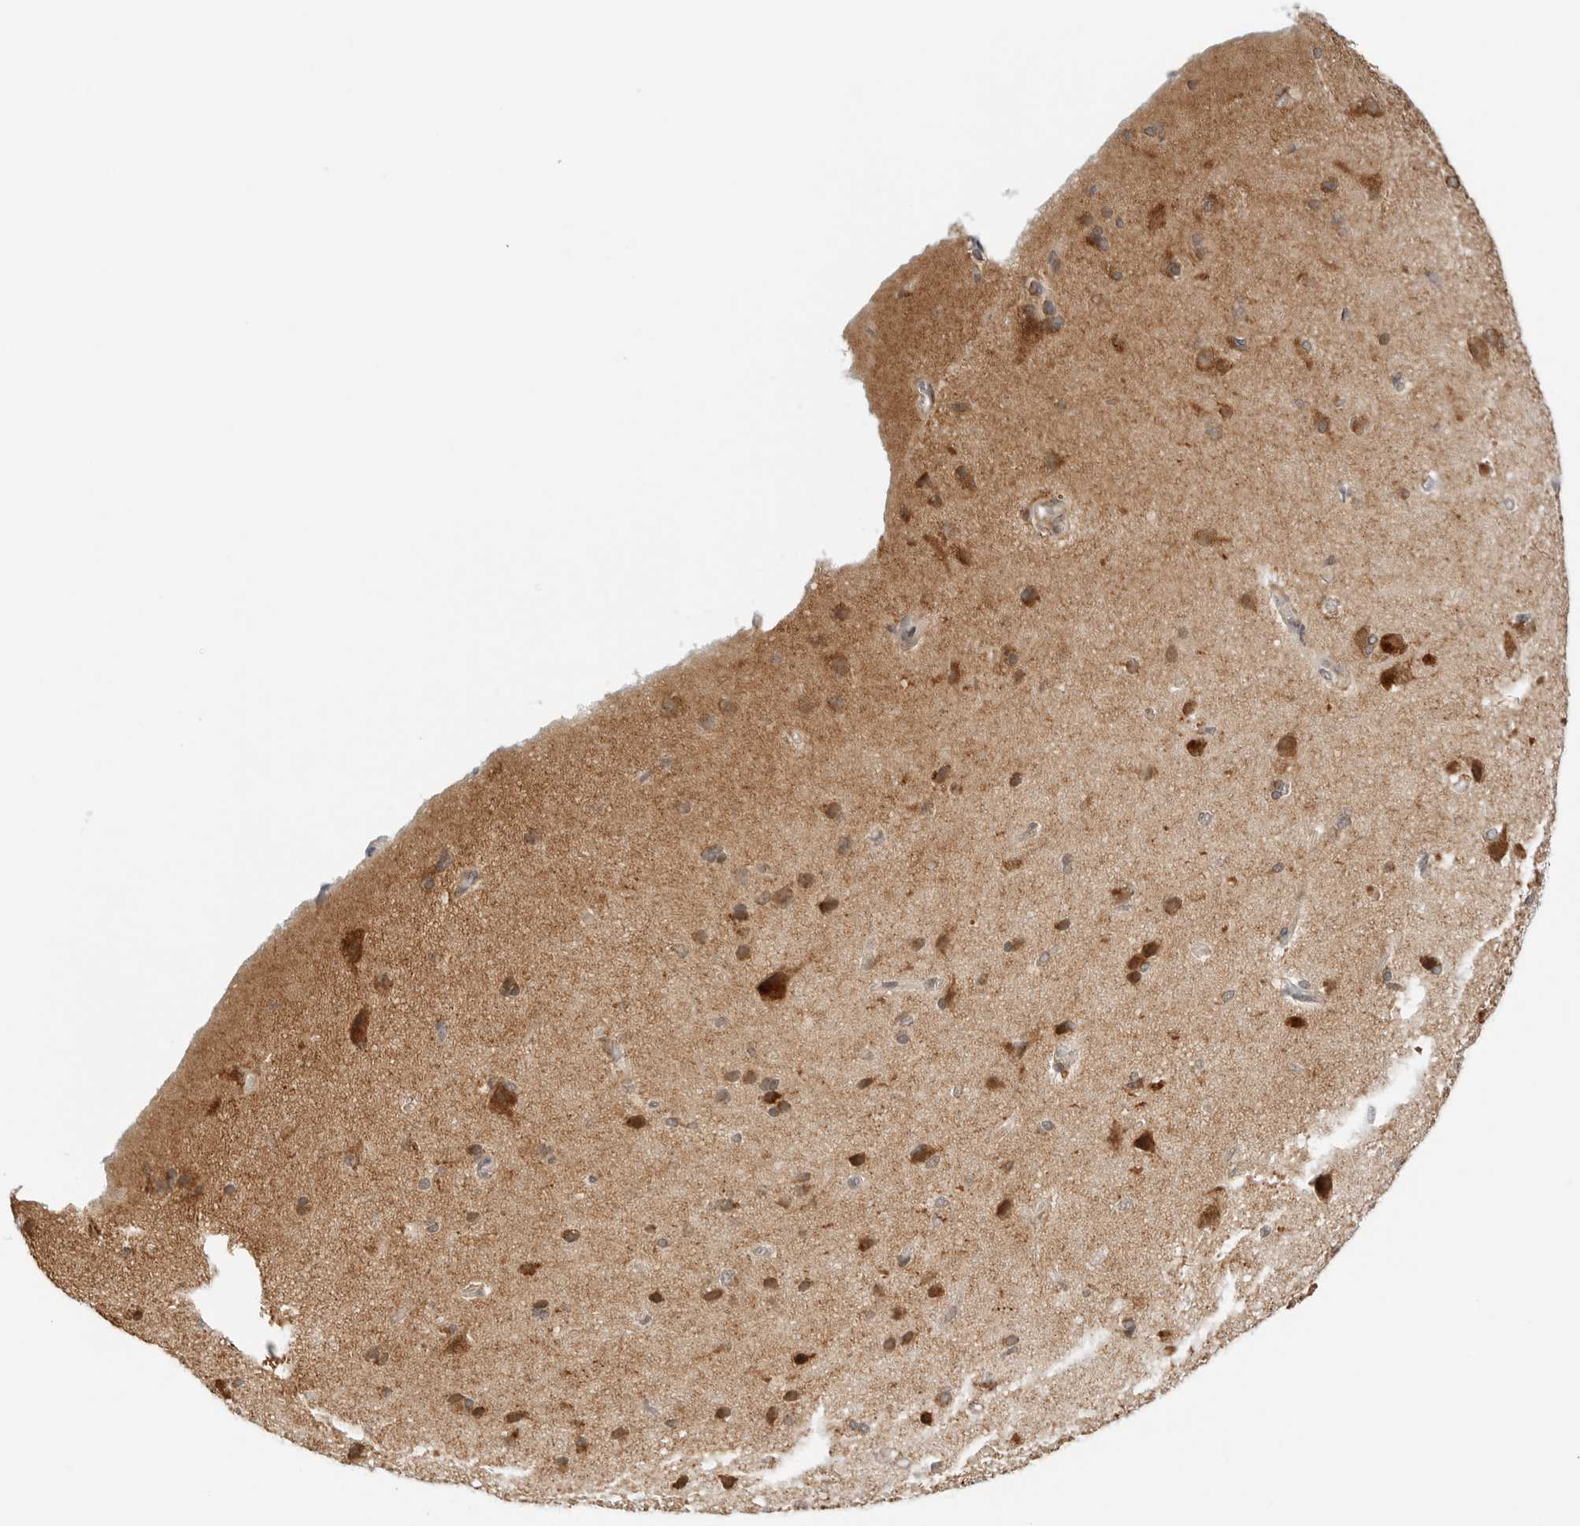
{"staining": {"intensity": "weak", "quantity": "25%-75%", "location": "cytoplasmic/membranous"}, "tissue": "cerebral cortex", "cell_type": "Endothelial cells", "image_type": "normal", "snomed": [{"axis": "morphology", "description": "Normal tissue, NOS"}, {"axis": "topography", "description": "Cerebral cortex"}], "caption": "Brown immunohistochemical staining in normal cerebral cortex shows weak cytoplasmic/membranous staining in about 25%-75% of endothelial cells. (DAB (3,3'-diaminobenzidine) = brown stain, brightfield microscopy at high magnification).", "gene": "DYRK4", "patient": {"sex": "male", "age": 62}}